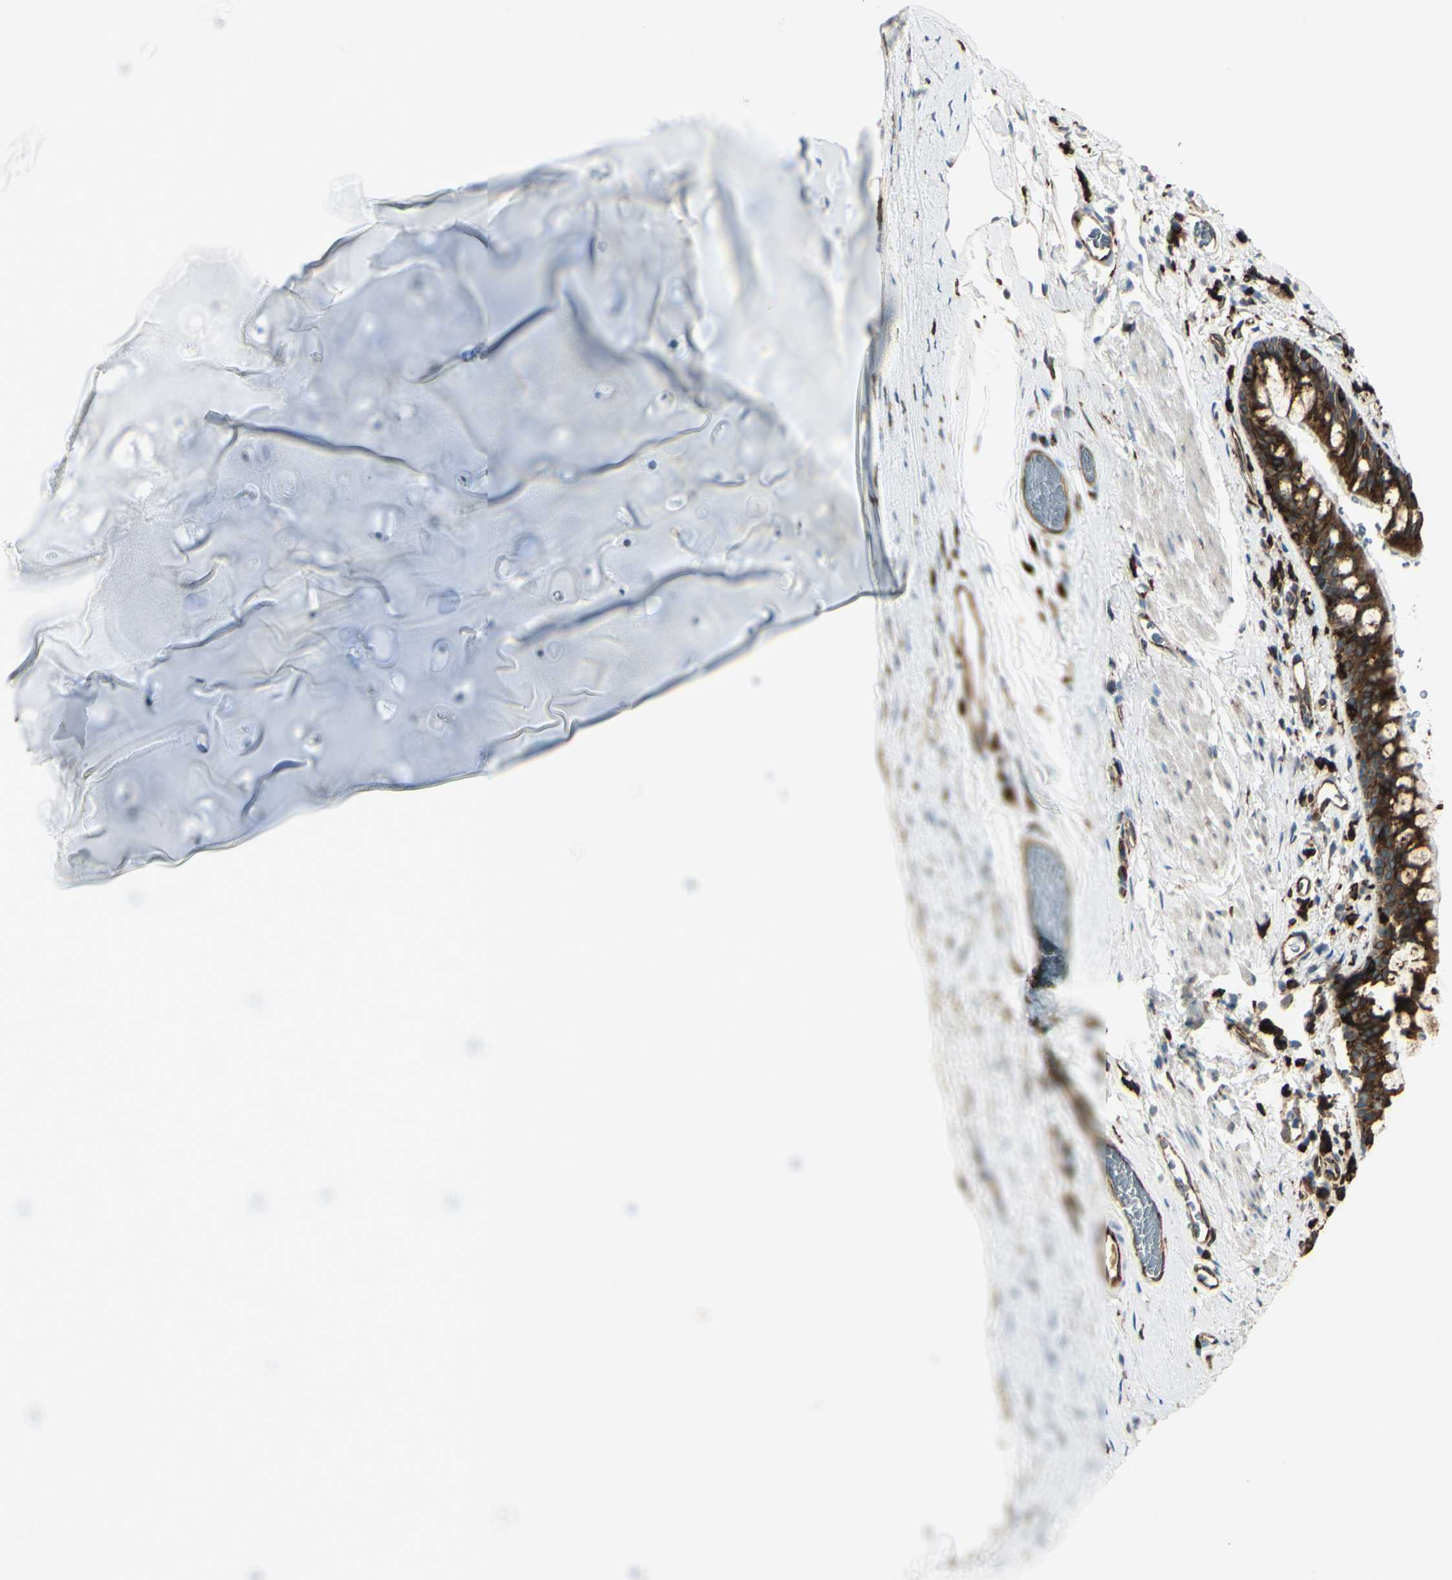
{"staining": {"intensity": "moderate", "quantity": ">75%", "location": "cytoplasmic/membranous"}, "tissue": "bronchus", "cell_type": "Respiratory epithelial cells", "image_type": "normal", "snomed": [{"axis": "morphology", "description": "Normal tissue, NOS"}, {"axis": "morphology", "description": "Malignant melanoma, Metastatic site"}, {"axis": "topography", "description": "Bronchus"}, {"axis": "topography", "description": "Lung"}], "caption": "A medium amount of moderate cytoplasmic/membranous staining is present in approximately >75% of respiratory epithelial cells in benign bronchus.", "gene": "CD74", "patient": {"sex": "male", "age": 64}}